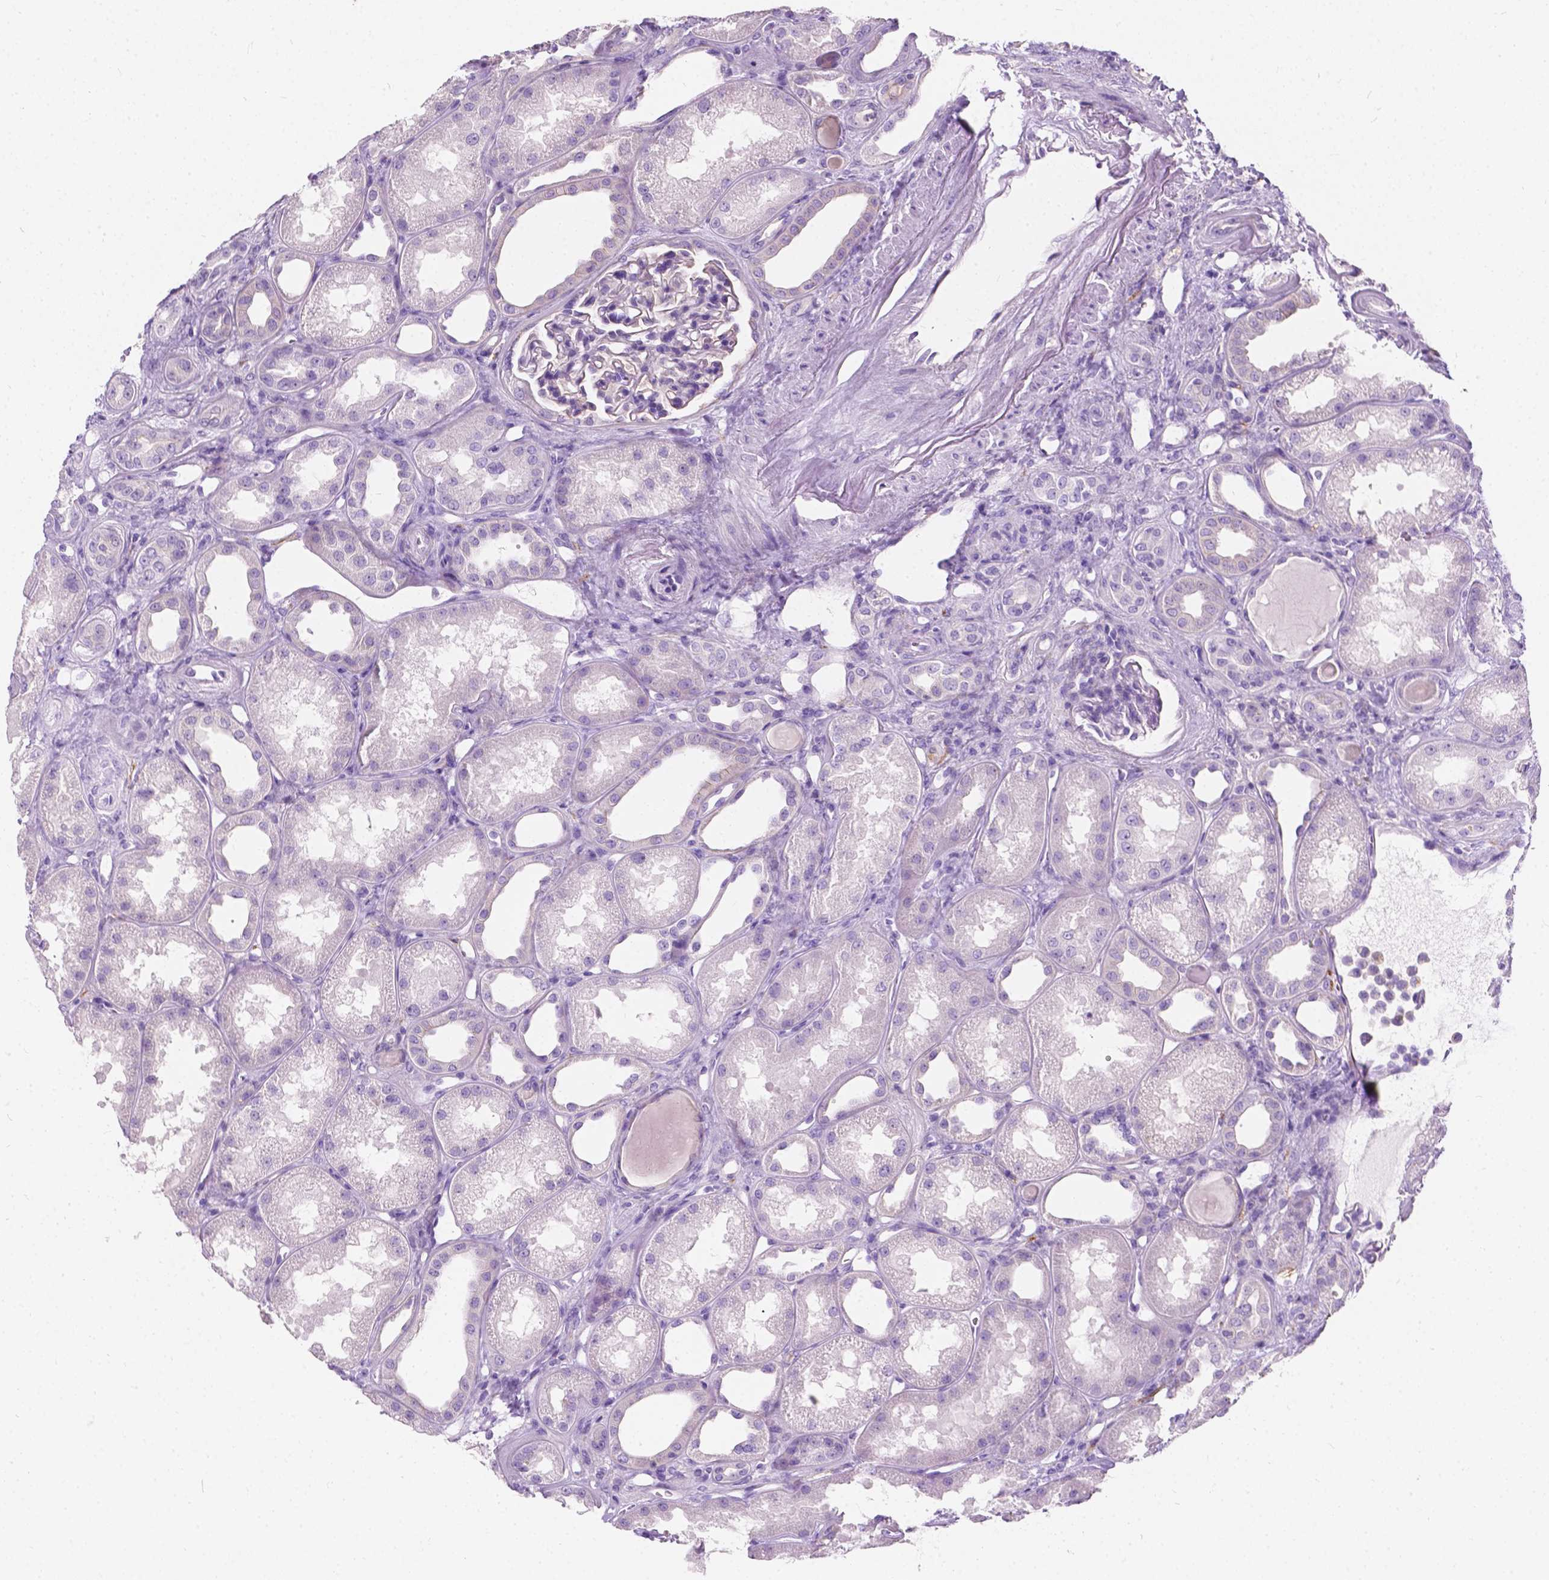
{"staining": {"intensity": "negative", "quantity": "none", "location": "none"}, "tissue": "kidney", "cell_type": "Cells in glomeruli", "image_type": "normal", "snomed": [{"axis": "morphology", "description": "Normal tissue, NOS"}, {"axis": "topography", "description": "Kidney"}], "caption": "This is a photomicrograph of IHC staining of benign kidney, which shows no expression in cells in glomeruli. (DAB (3,3'-diaminobenzidine) IHC, high magnification).", "gene": "GNAO1", "patient": {"sex": "male", "age": 61}}